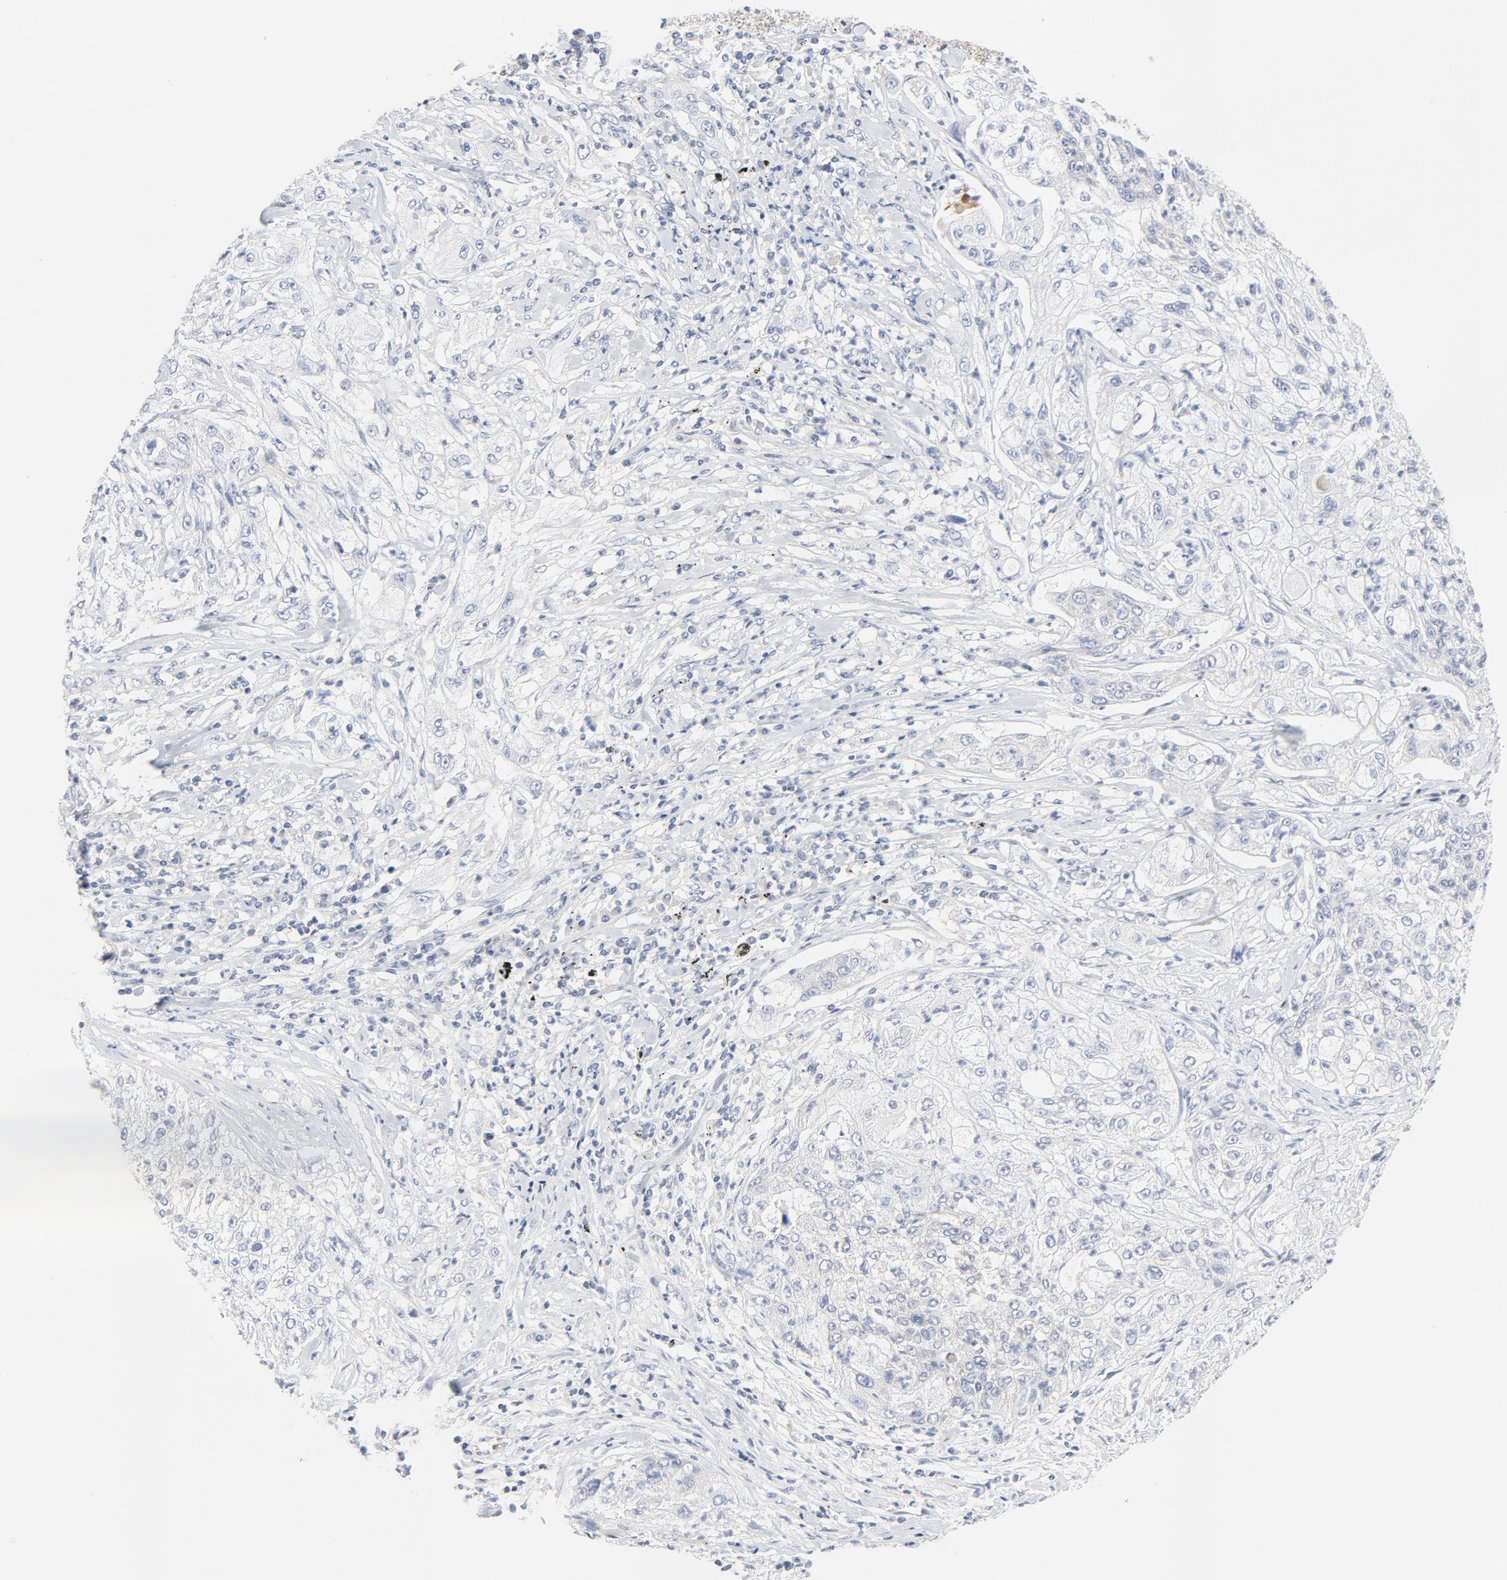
{"staining": {"intensity": "moderate", "quantity": "<25%", "location": "cytoplasmic/membranous"}, "tissue": "lung cancer", "cell_type": "Tumor cells", "image_type": "cancer", "snomed": [{"axis": "morphology", "description": "Inflammation, NOS"}, {"axis": "morphology", "description": "Squamous cell carcinoma, NOS"}, {"axis": "topography", "description": "Lymph node"}, {"axis": "topography", "description": "Soft tissue"}, {"axis": "topography", "description": "Lung"}], "caption": "This is a photomicrograph of immunohistochemistry (IHC) staining of lung squamous cell carcinoma, which shows moderate staining in the cytoplasmic/membranous of tumor cells.", "gene": "RABEP1", "patient": {"sex": "male", "age": 66}}